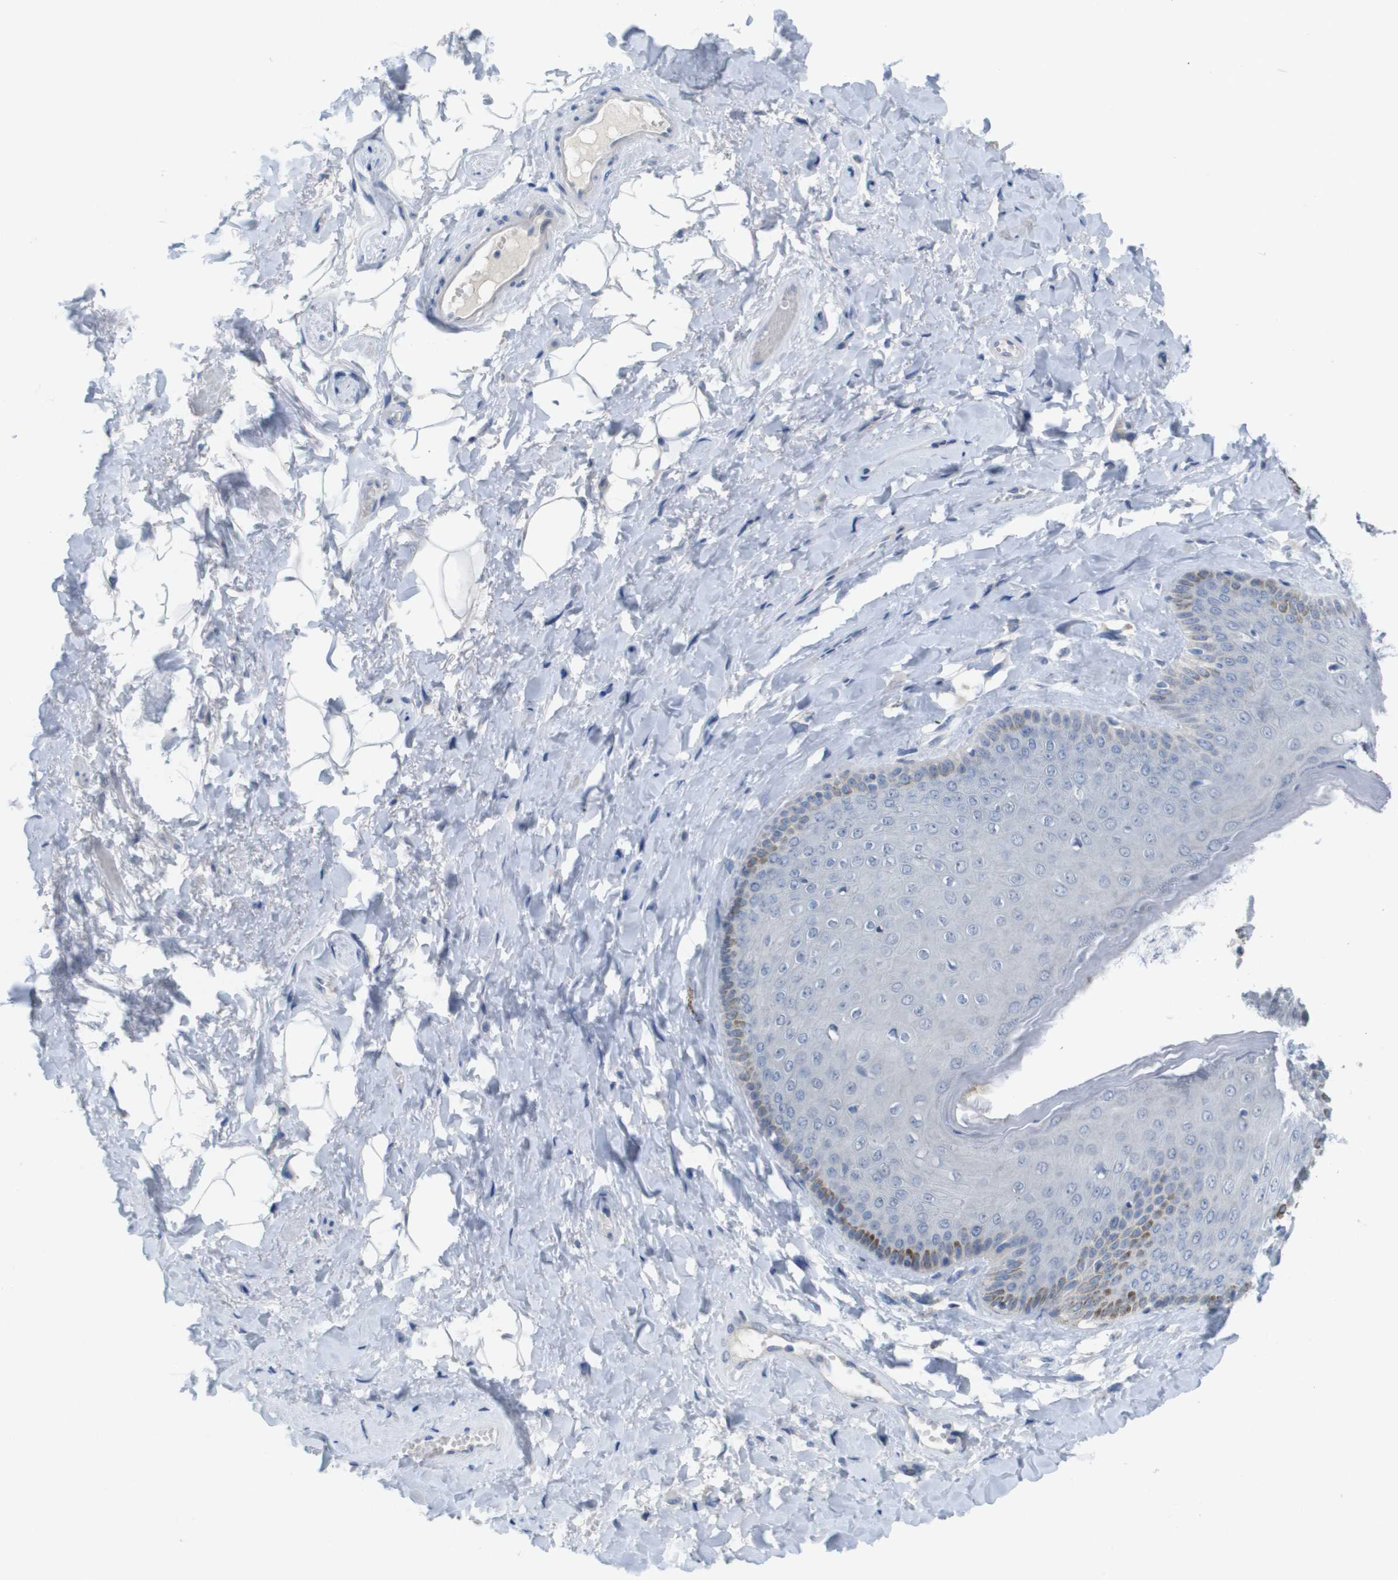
{"staining": {"intensity": "moderate", "quantity": "<25%", "location": "cytoplasmic/membranous"}, "tissue": "skin", "cell_type": "Epidermal cells", "image_type": "normal", "snomed": [{"axis": "morphology", "description": "Normal tissue, NOS"}, {"axis": "topography", "description": "Anal"}], "caption": "Protein analysis of unremarkable skin demonstrates moderate cytoplasmic/membranous positivity in approximately <25% of epidermal cells.", "gene": "PDE4A", "patient": {"sex": "male", "age": 69}}